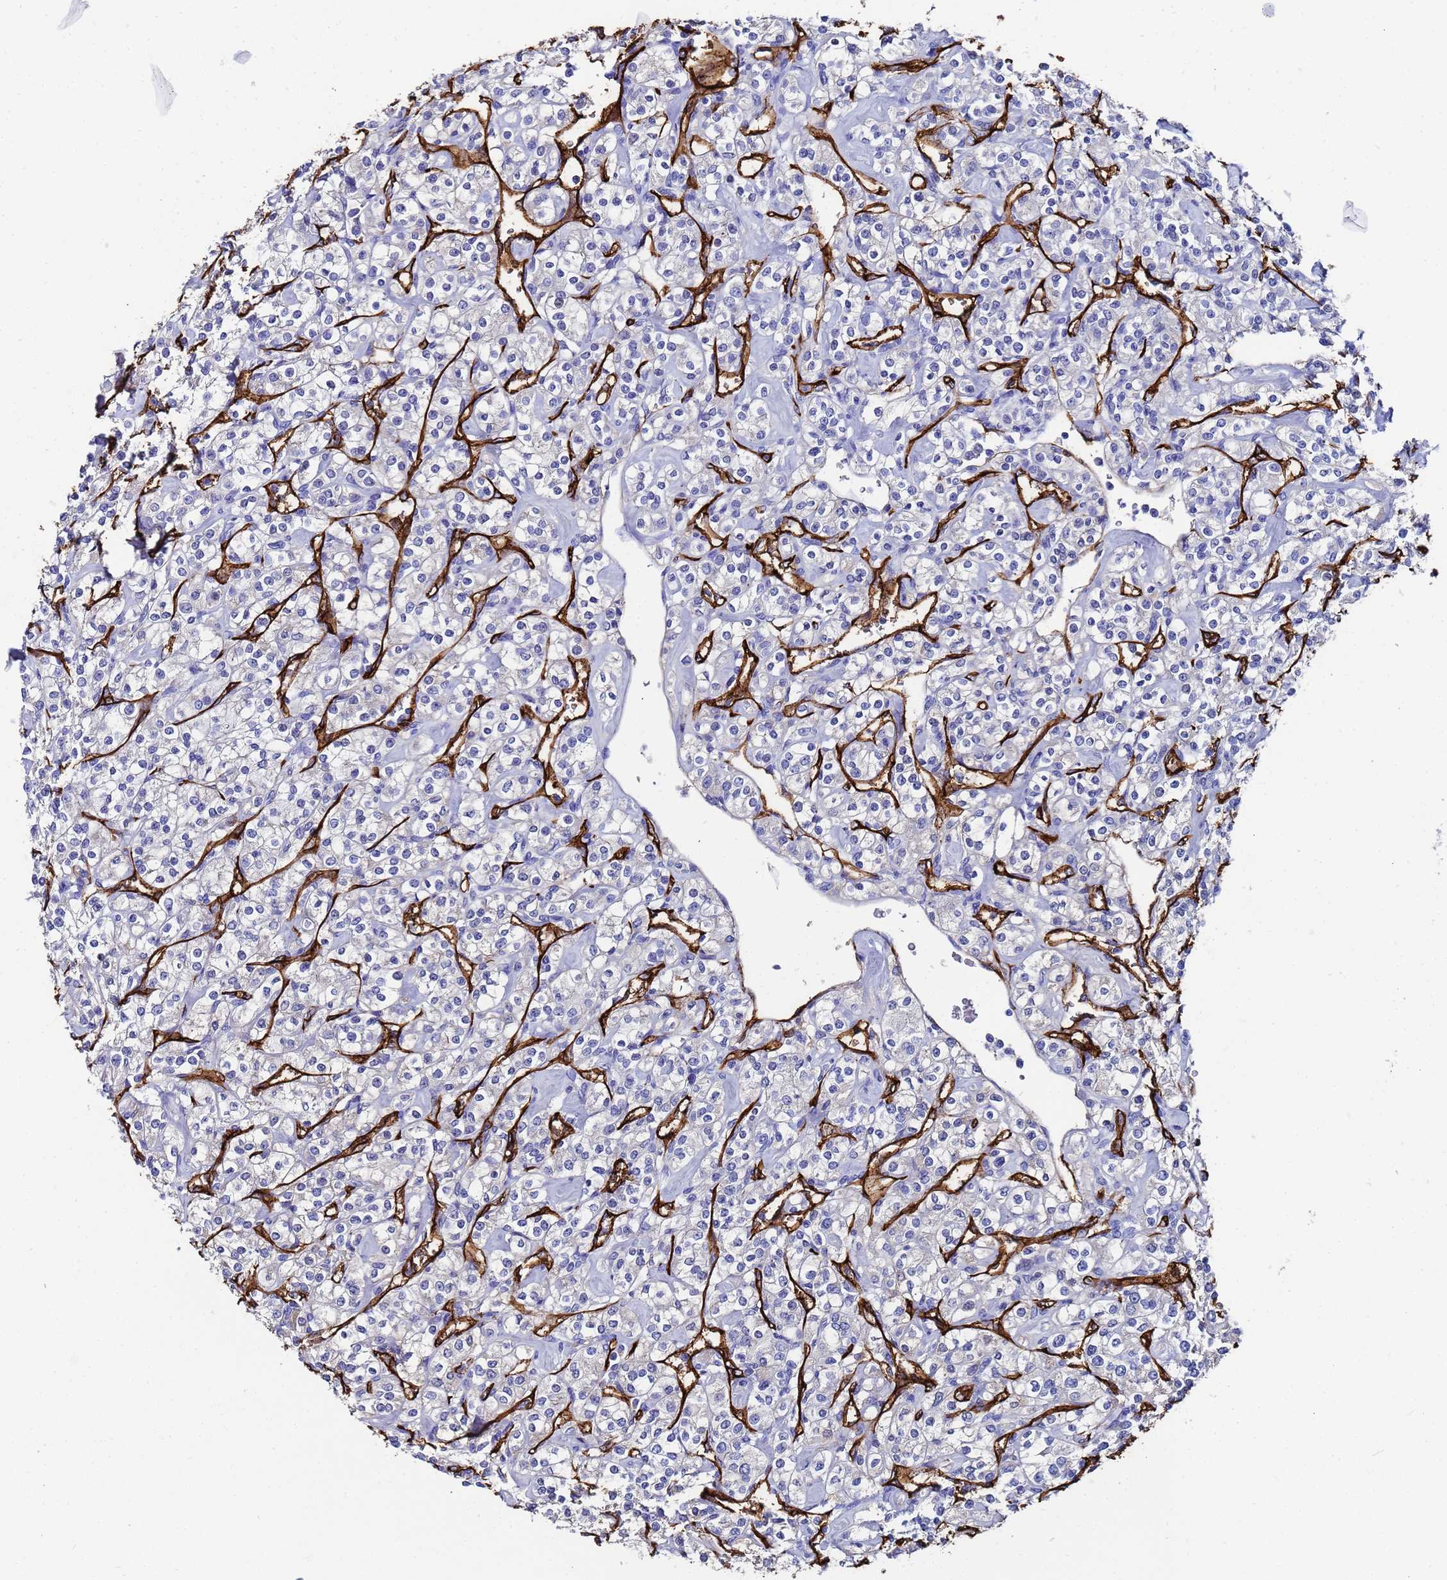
{"staining": {"intensity": "negative", "quantity": "none", "location": "none"}, "tissue": "renal cancer", "cell_type": "Tumor cells", "image_type": "cancer", "snomed": [{"axis": "morphology", "description": "Adenocarcinoma, NOS"}, {"axis": "topography", "description": "Kidney"}], "caption": "Adenocarcinoma (renal) was stained to show a protein in brown. There is no significant staining in tumor cells. (DAB IHC with hematoxylin counter stain).", "gene": "ADIPOQ", "patient": {"sex": "male", "age": 77}}